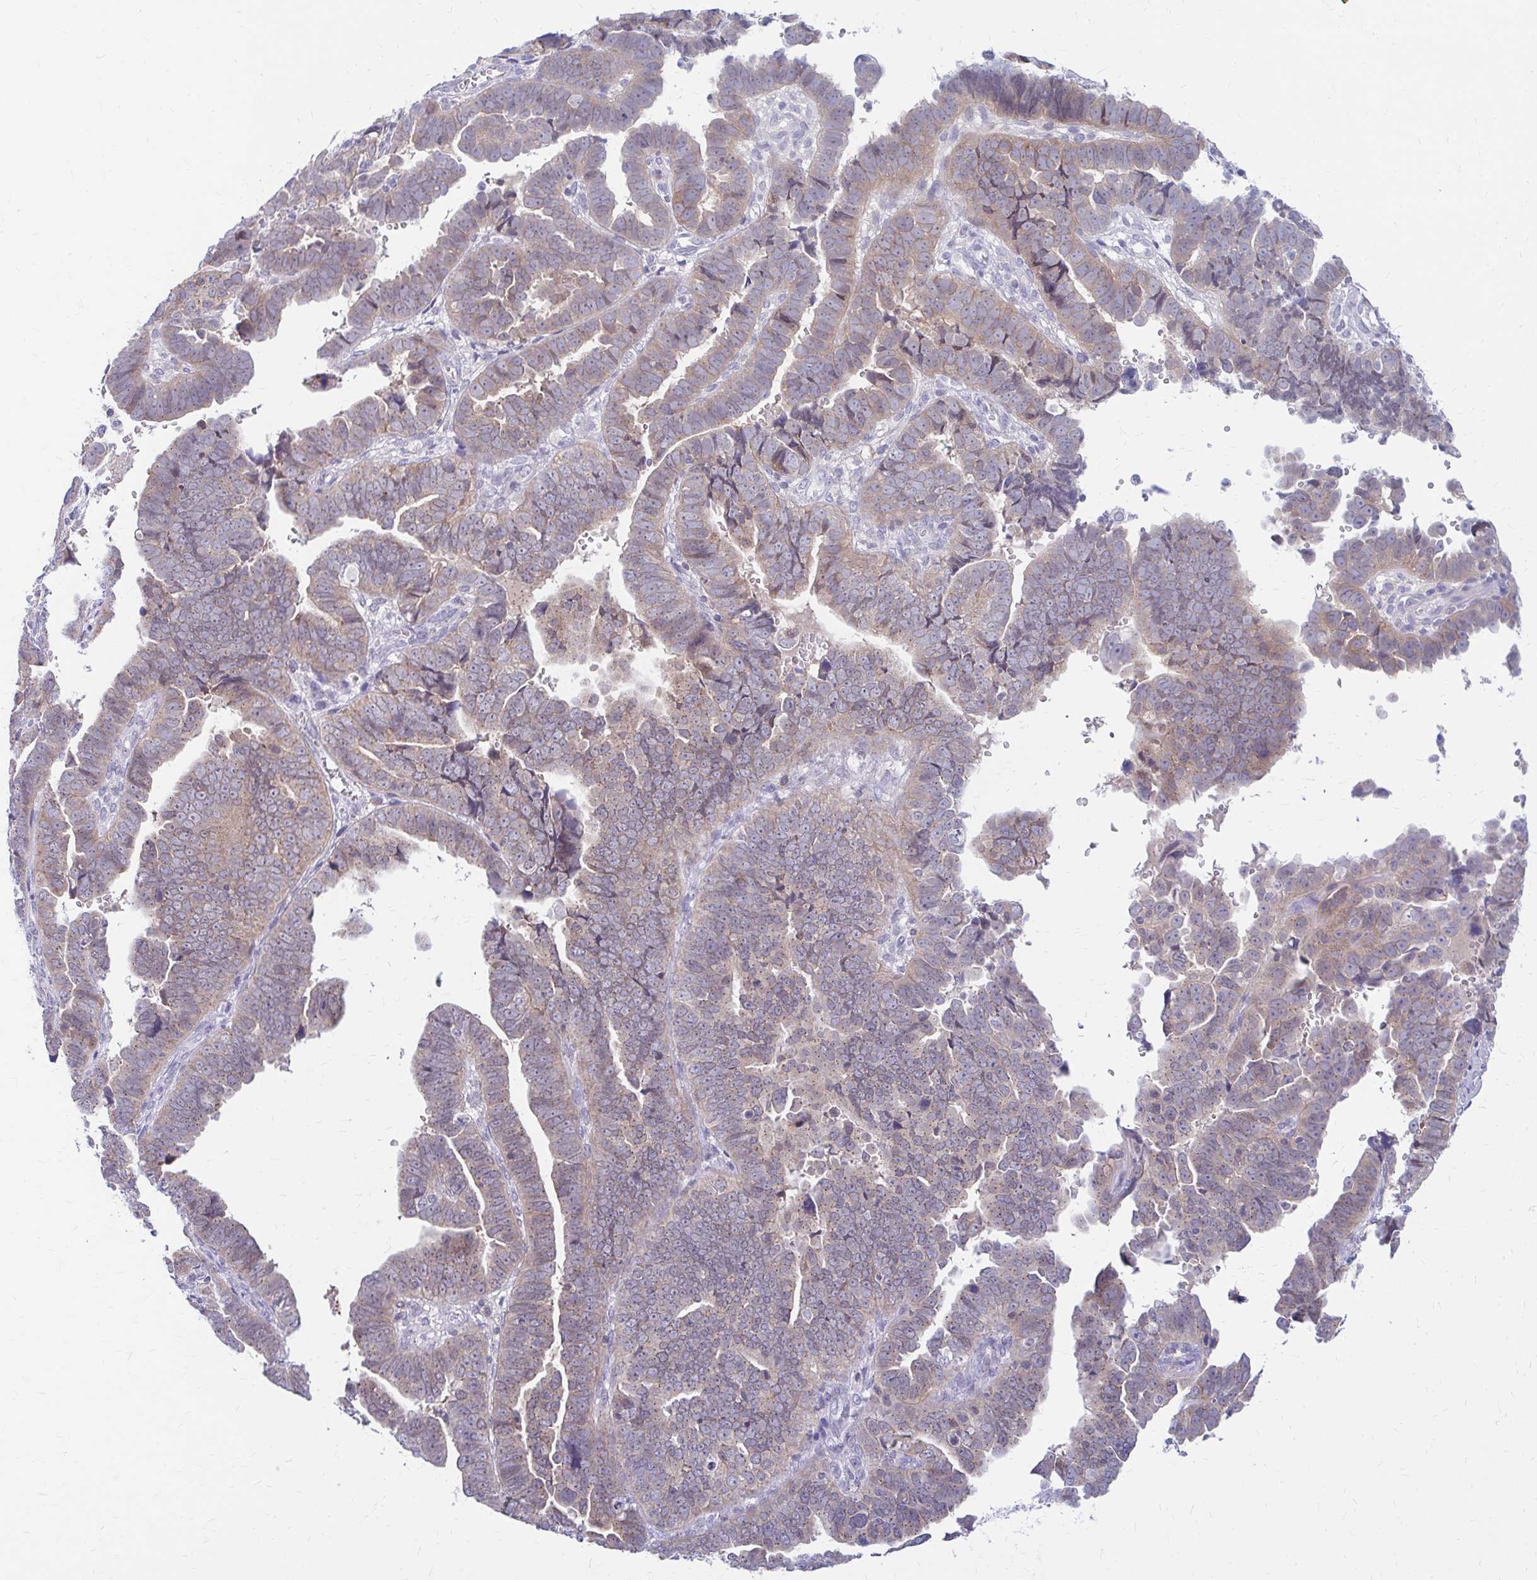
{"staining": {"intensity": "moderate", "quantity": ">75%", "location": "cytoplasmic/membranous"}, "tissue": "endometrial cancer", "cell_type": "Tumor cells", "image_type": "cancer", "snomed": [{"axis": "morphology", "description": "Adenocarcinoma, NOS"}, {"axis": "topography", "description": "Endometrium"}], "caption": "Protein expression by immunohistochemistry (IHC) exhibits moderate cytoplasmic/membranous expression in about >75% of tumor cells in endometrial cancer (adenocarcinoma). (DAB IHC with brightfield microscopy, high magnification).", "gene": "RADIL", "patient": {"sex": "female", "age": 75}}